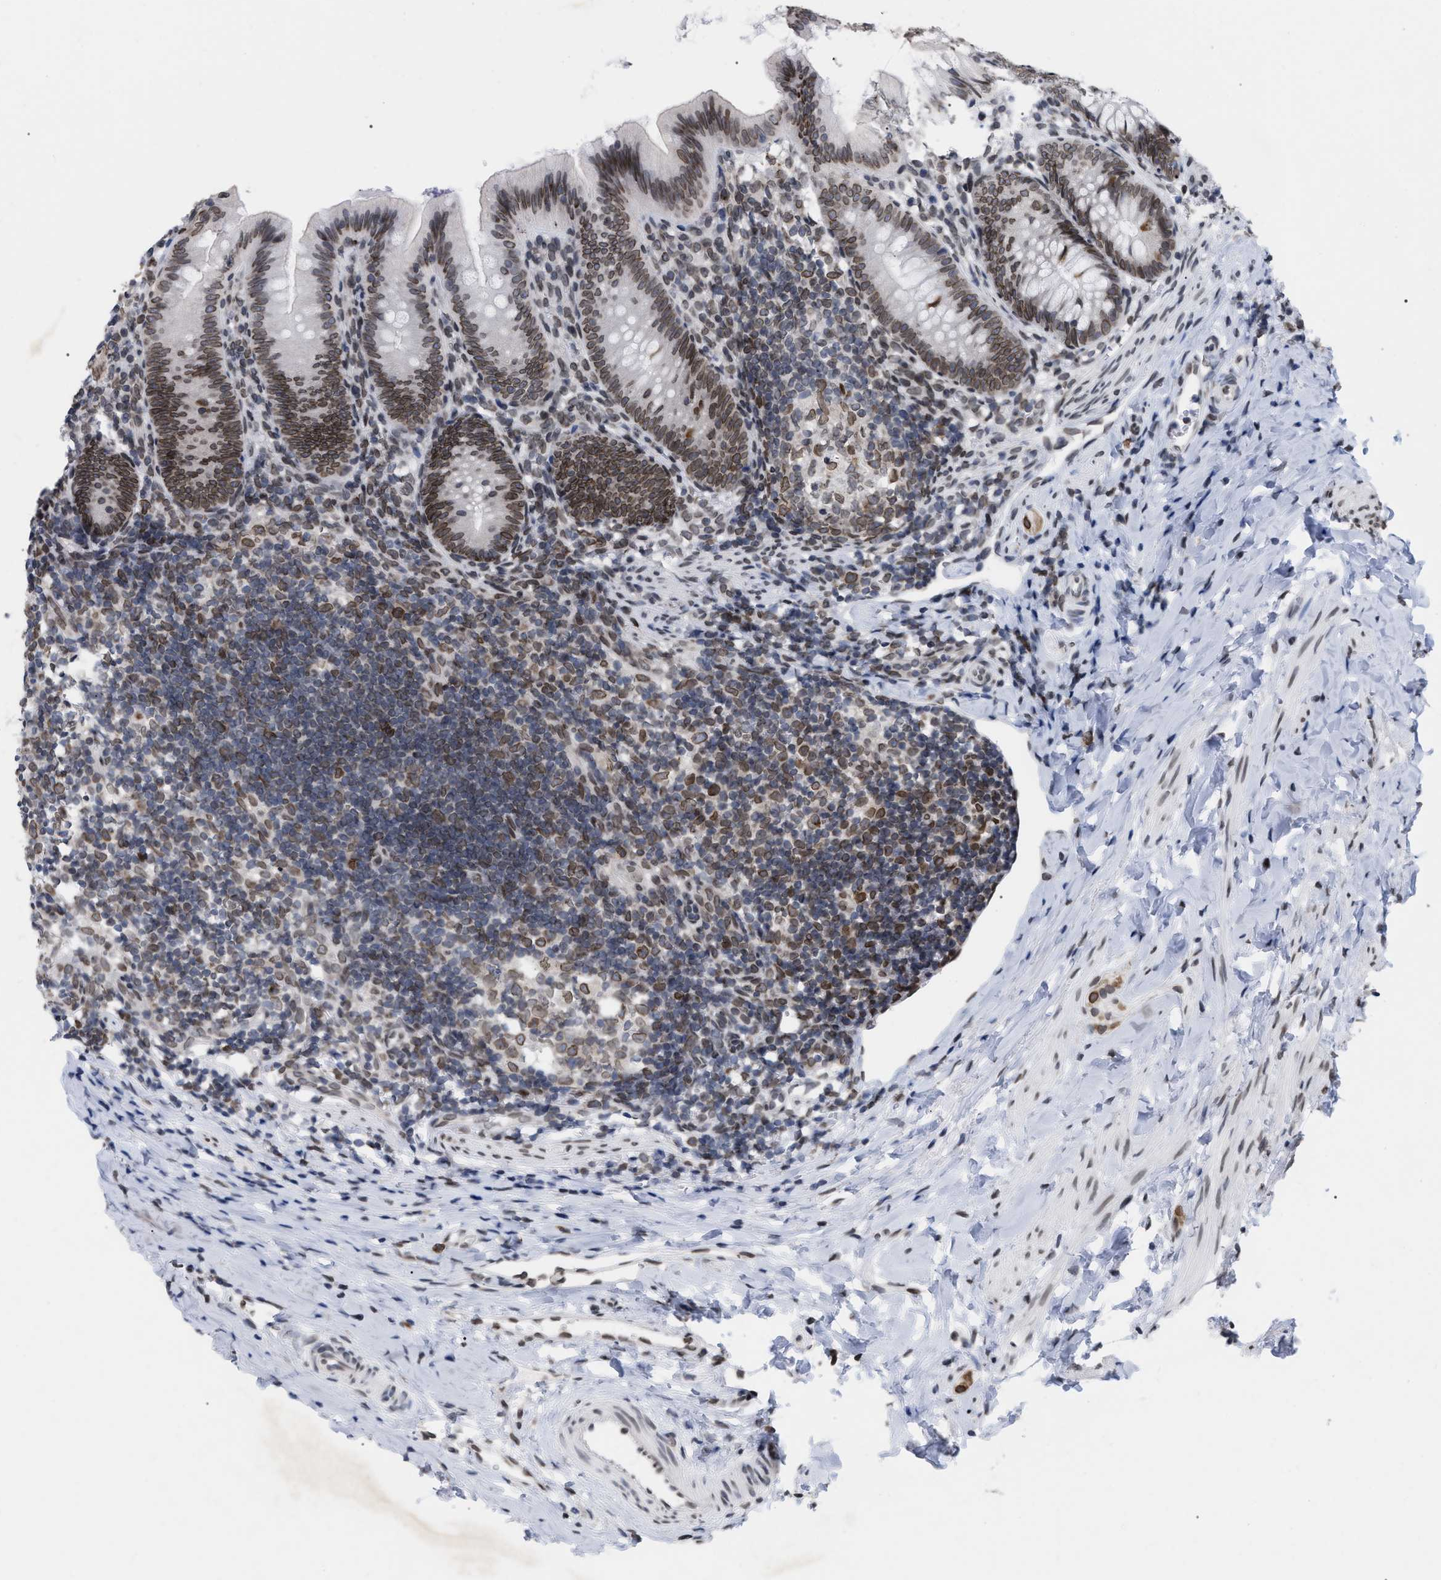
{"staining": {"intensity": "moderate", "quantity": "25%-75%", "location": "cytoplasmic/membranous,nuclear"}, "tissue": "appendix", "cell_type": "Glandular cells", "image_type": "normal", "snomed": [{"axis": "morphology", "description": "Normal tissue, NOS"}, {"axis": "topography", "description": "Appendix"}], "caption": "Appendix stained with DAB immunohistochemistry (IHC) displays medium levels of moderate cytoplasmic/membranous,nuclear expression in about 25%-75% of glandular cells. The protein of interest is stained brown, and the nuclei are stained in blue (DAB IHC with brightfield microscopy, high magnification).", "gene": "TPR", "patient": {"sex": "male", "age": 1}}